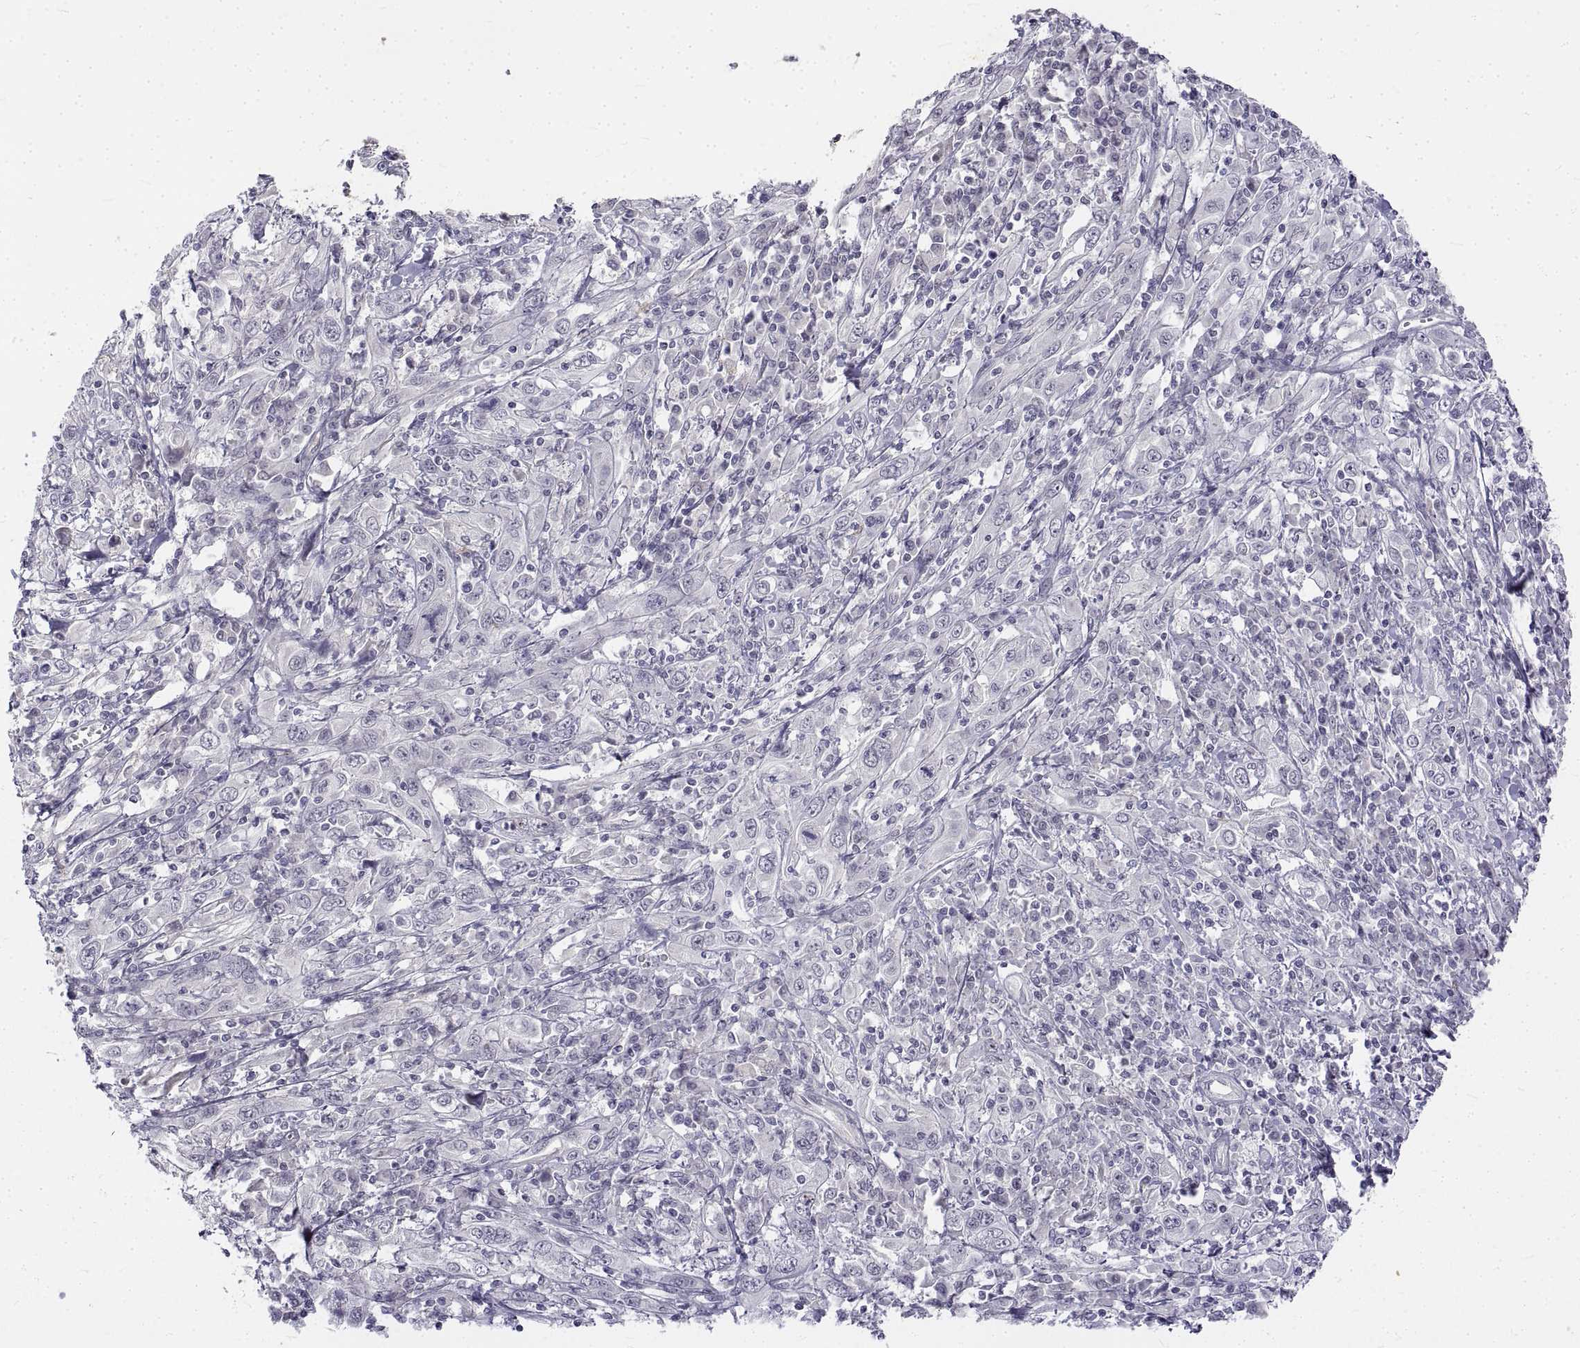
{"staining": {"intensity": "negative", "quantity": "none", "location": "none"}, "tissue": "cervical cancer", "cell_type": "Tumor cells", "image_type": "cancer", "snomed": [{"axis": "morphology", "description": "Squamous cell carcinoma, NOS"}, {"axis": "topography", "description": "Cervix"}], "caption": "Immunohistochemical staining of cervical squamous cell carcinoma exhibits no significant positivity in tumor cells. Nuclei are stained in blue.", "gene": "ANO2", "patient": {"sex": "female", "age": 46}}